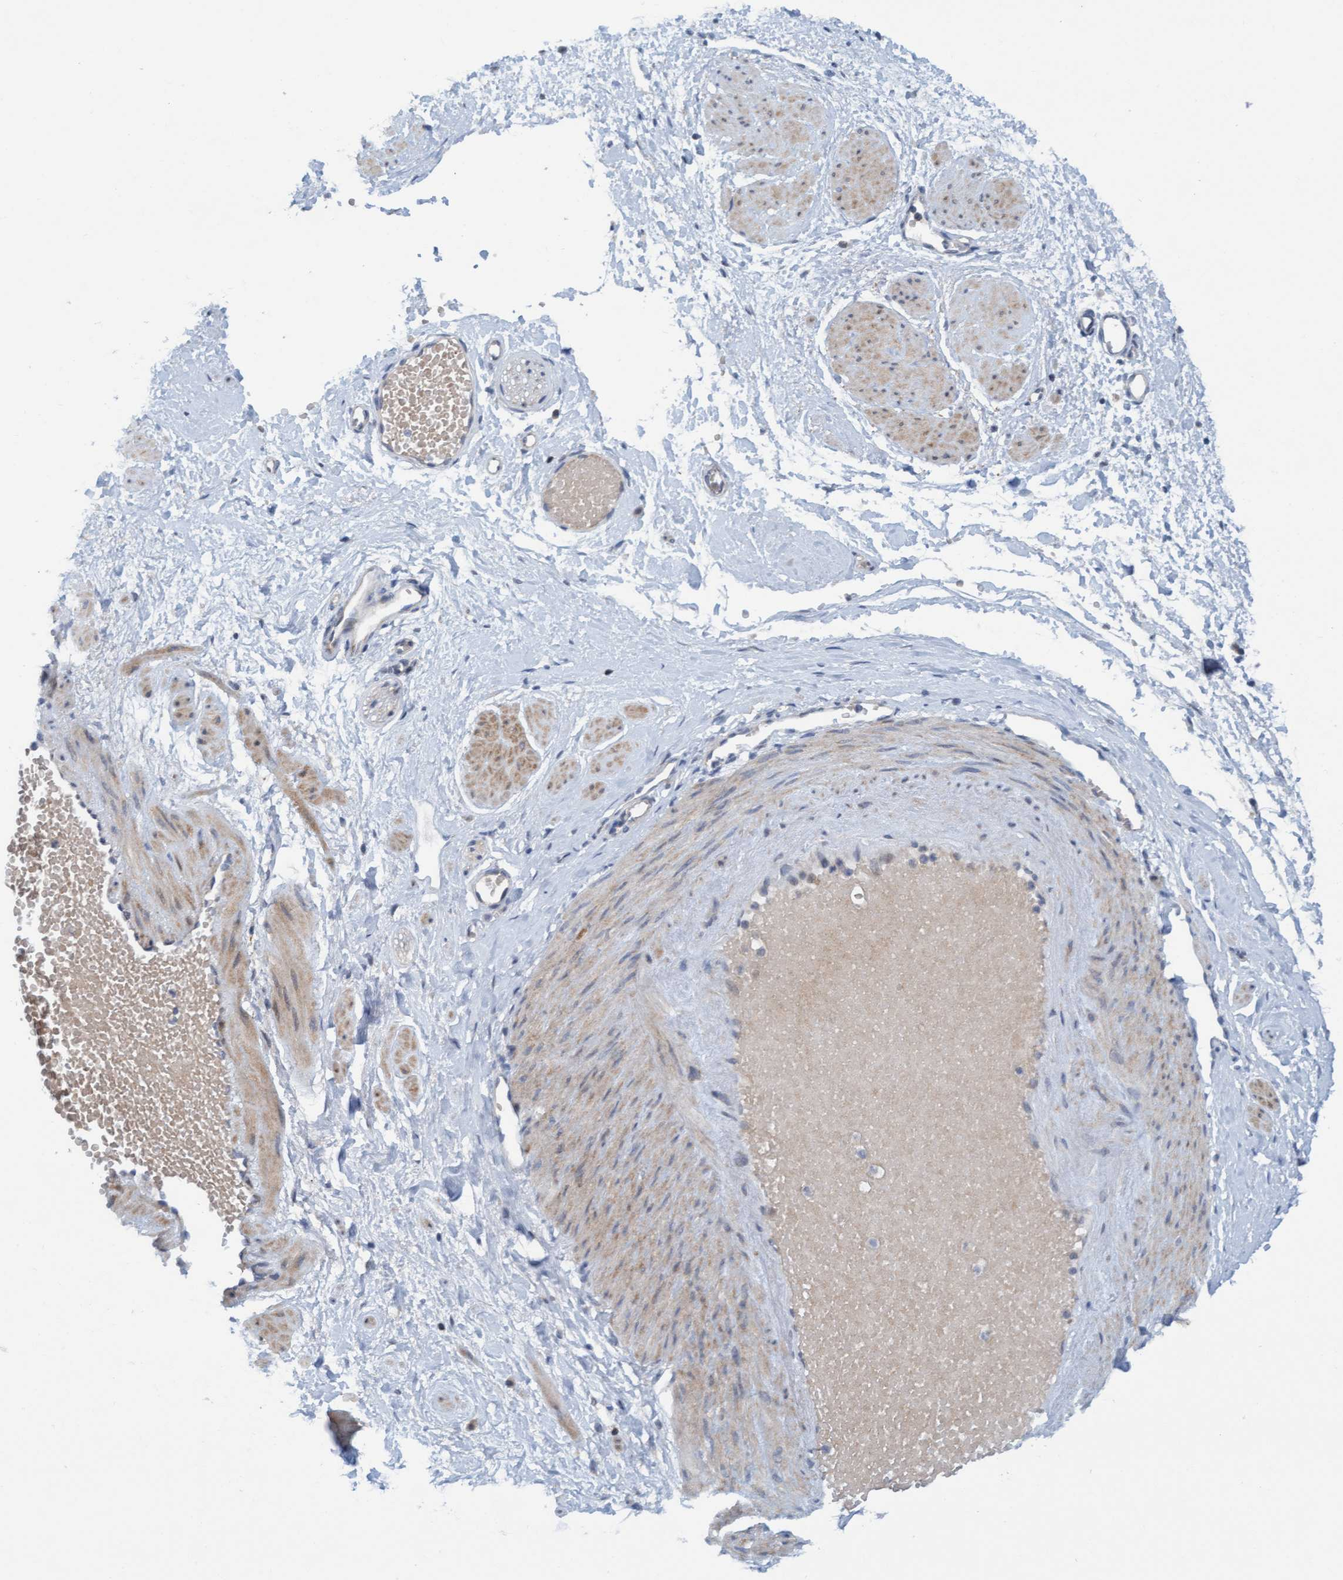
{"staining": {"intensity": "moderate", "quantity": ">75%", "location": "cytoplasmic/membranous"}, "tissue": "adipose tissue", "cell_type": "Adipocytes", "image_type": "normal", "snomed": [{"axis": "morphology", "description": "Normal tissue, NOS"}, {"axis": "topography", "description": "Soft tissue"}], "caption": "A photomicrograph showing moderate cytoplasmic/membranous staining in approximately >75% of adipocytes in benign adipose tissue, as visualized by brown immunohistochemical staining.", "gene": "KLHL25", "patient": {"sex": "male", "age": 72}}